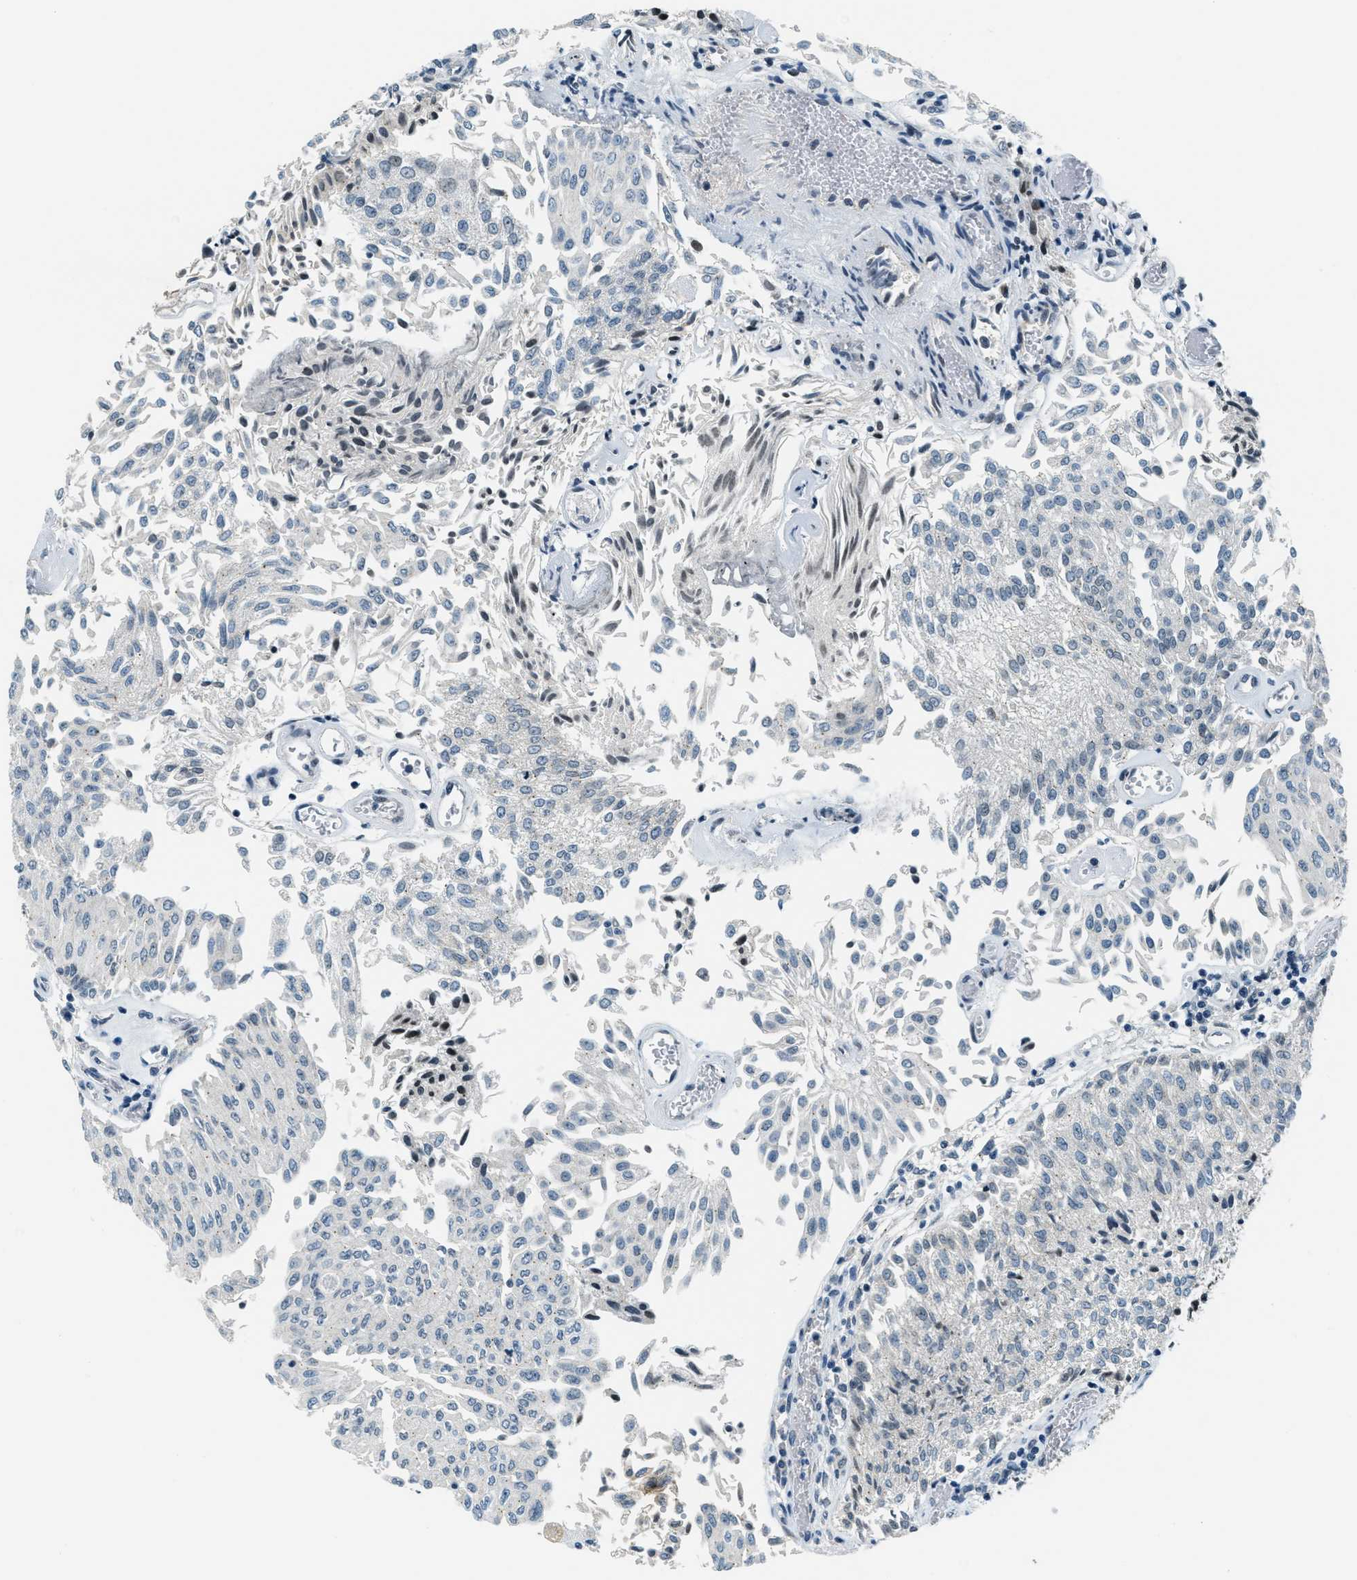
{"staining": {"intensity": "negative", "quantity": "none", "location": "none"}, "tissue": "urothelial cancer", "cell_type": "Tumor cells", "image_type": "cancer", "snomed": [{"axis": "morphology", "description": "Urothelial carcinoma, Low grade"}, {"axis": "topography", "description": "Urinary bladder"}], "caption": "Micrograph shows no protein expression in tumor cells of urothelial carcinoma (low-grade) tissue.", "gene": "KLF6", "patient": {"sex": "male", "age": 86}}